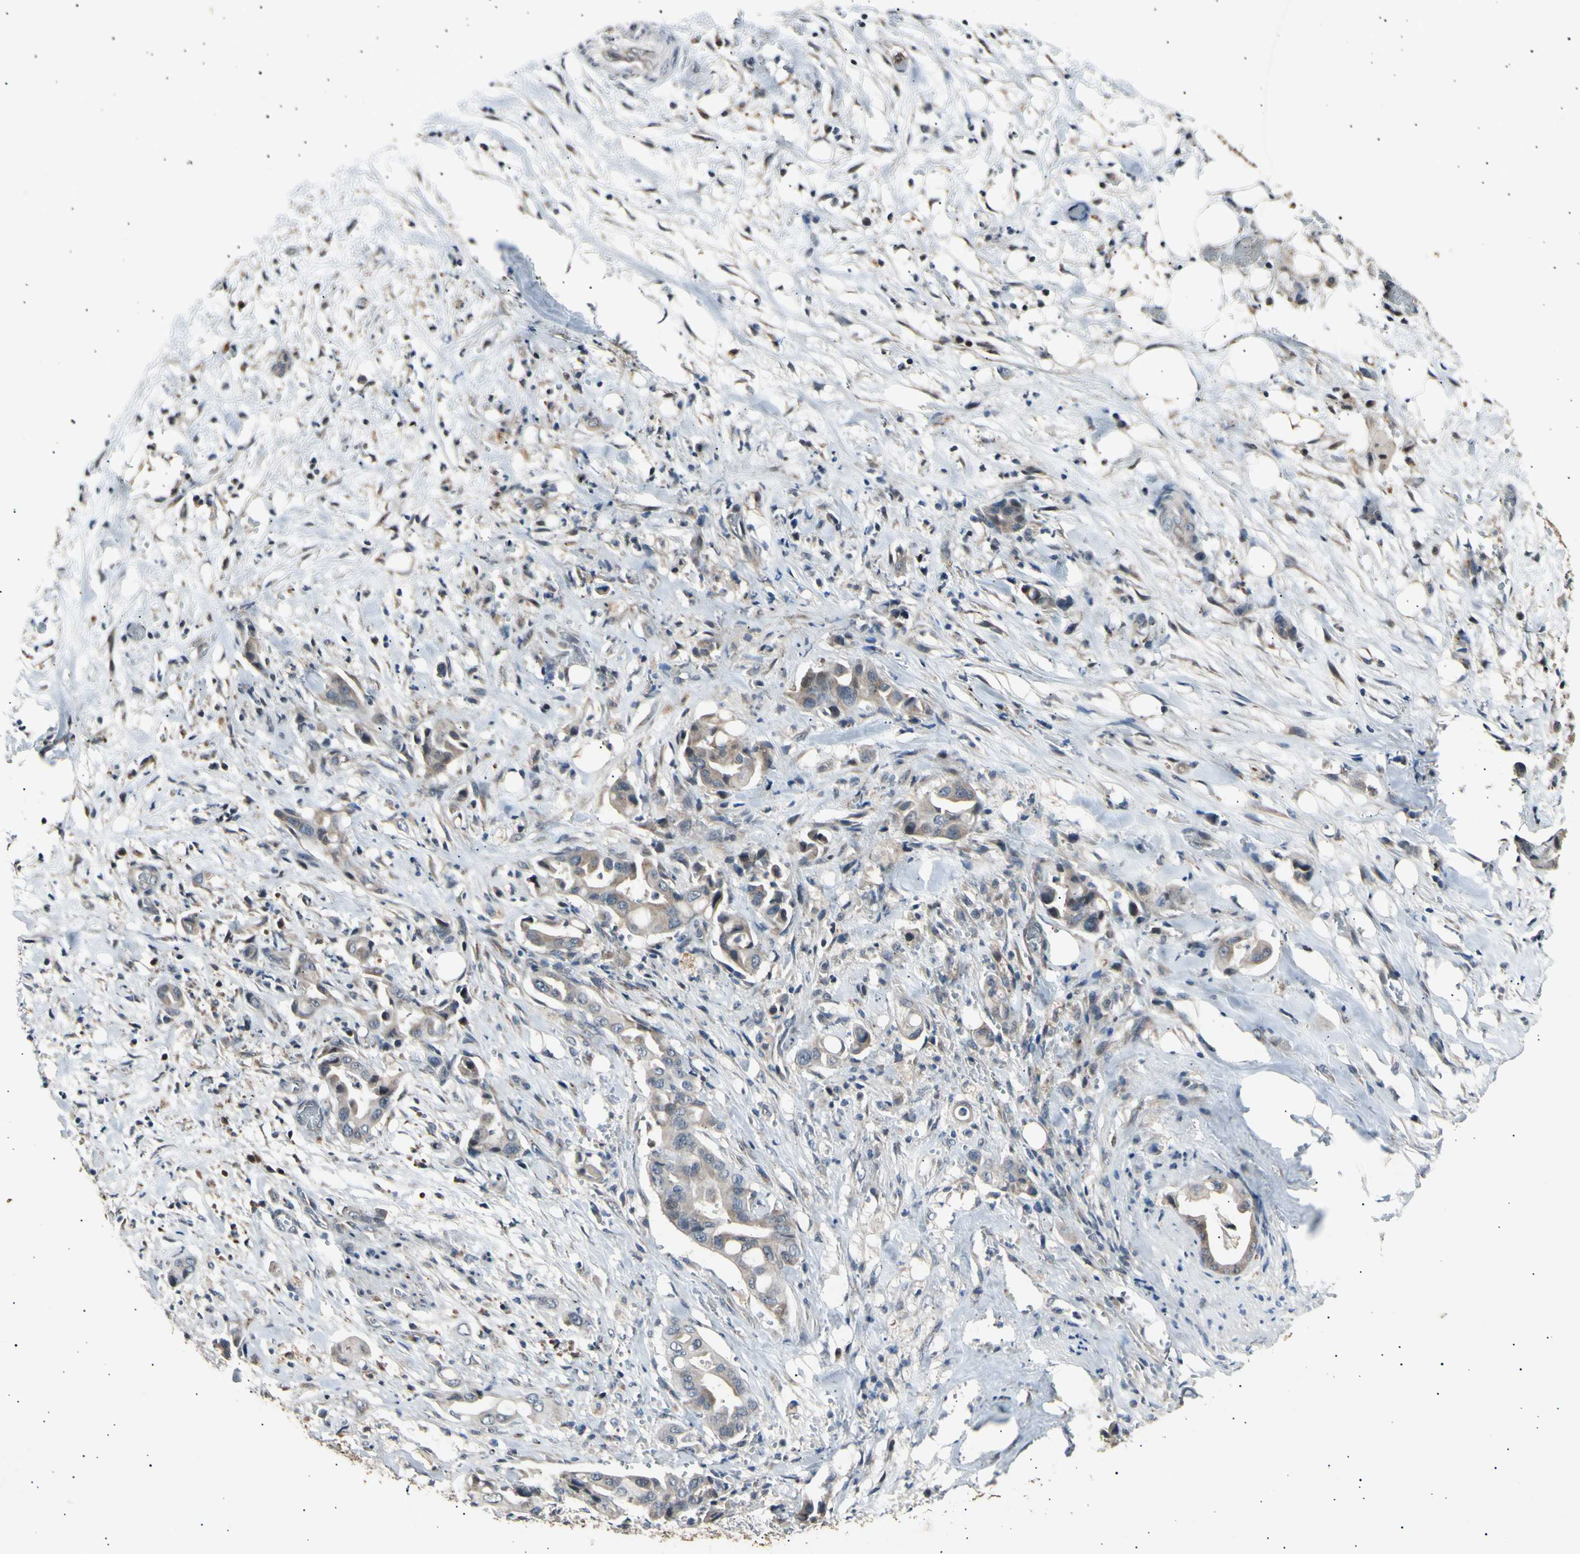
{"staining": {"intensity": "weak", "quantity": ">75%", "location": "cytoplasmic/membranous"}, "tissue": "liver cancer", "cell_type": "Tumor cells", "image_type": "cancer", "snomed": [{"axis": "morphology", "description": "Cholangiocarcinoma"}, {"axis": "topography", "description": "Liver"}], "caption": "IHC histopathology image of human liver cancer stained for a protein (brown), which exhibits low levels of weak cytoplasmic/membranous expression in approximately >75% of tumor cells.", "gene": "ADCY3", "patient": {"sex": "female", "age": 68}}